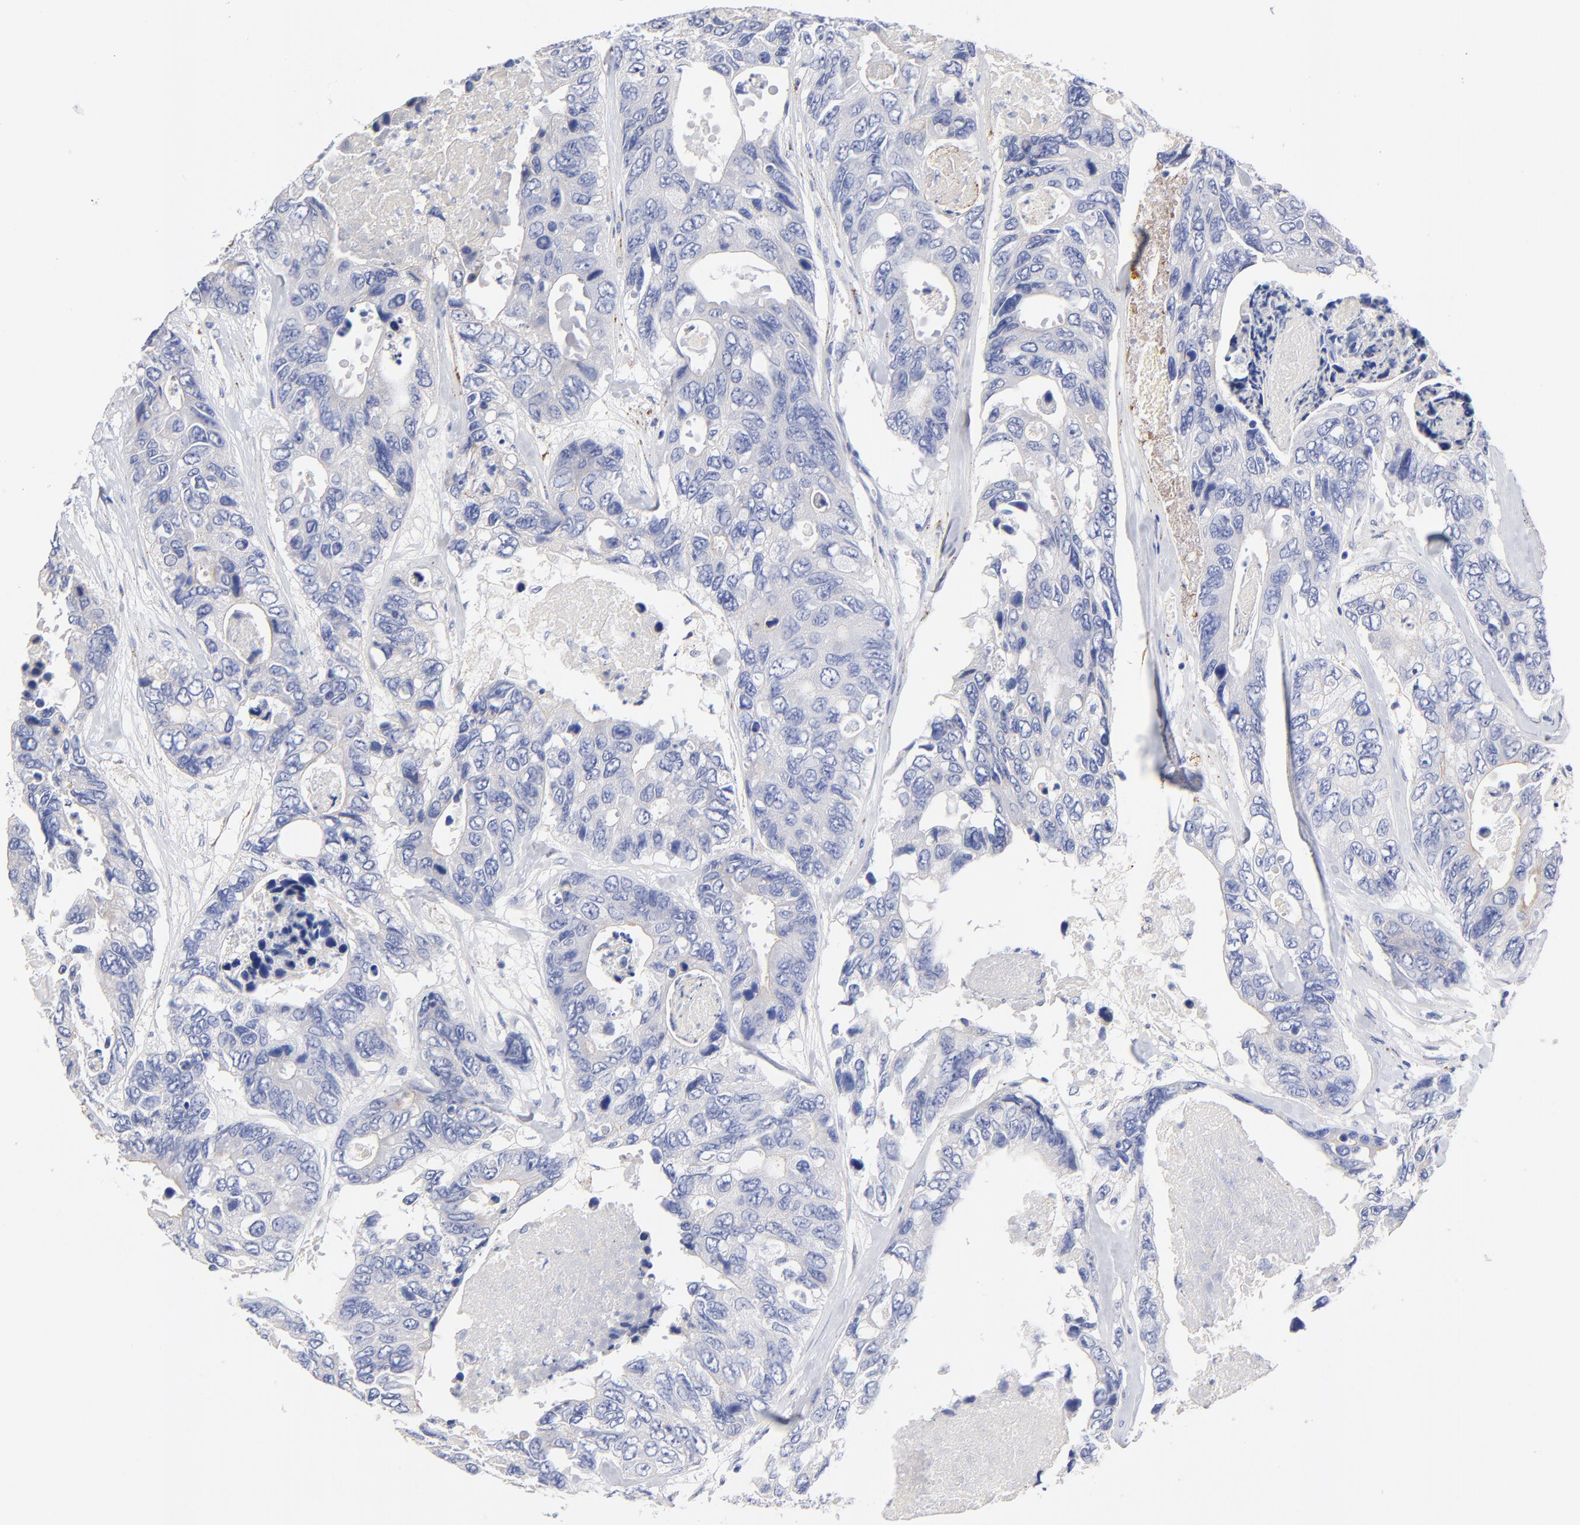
{"staining": {"intensity": "negative", "quantity": "none", "location": "none"}, "tissue": "colorectal cancer", "cell_type": "Tumor cells", "image_type": "cancer", "snomed": [{"axis": "morphology", "description": "Adenocarcinoma, NOS"}, {"axis": "topography", "description": "Colon"}], "caption": "Histopathology image shows no significant protein positivity in tumor cells of adenocarcinoma (colorectal). (Immunohistochemistry, brightfield microscopy, high magnification).", "gene": "FBXO10", "patient": {"sex": "female", "age": 86}}